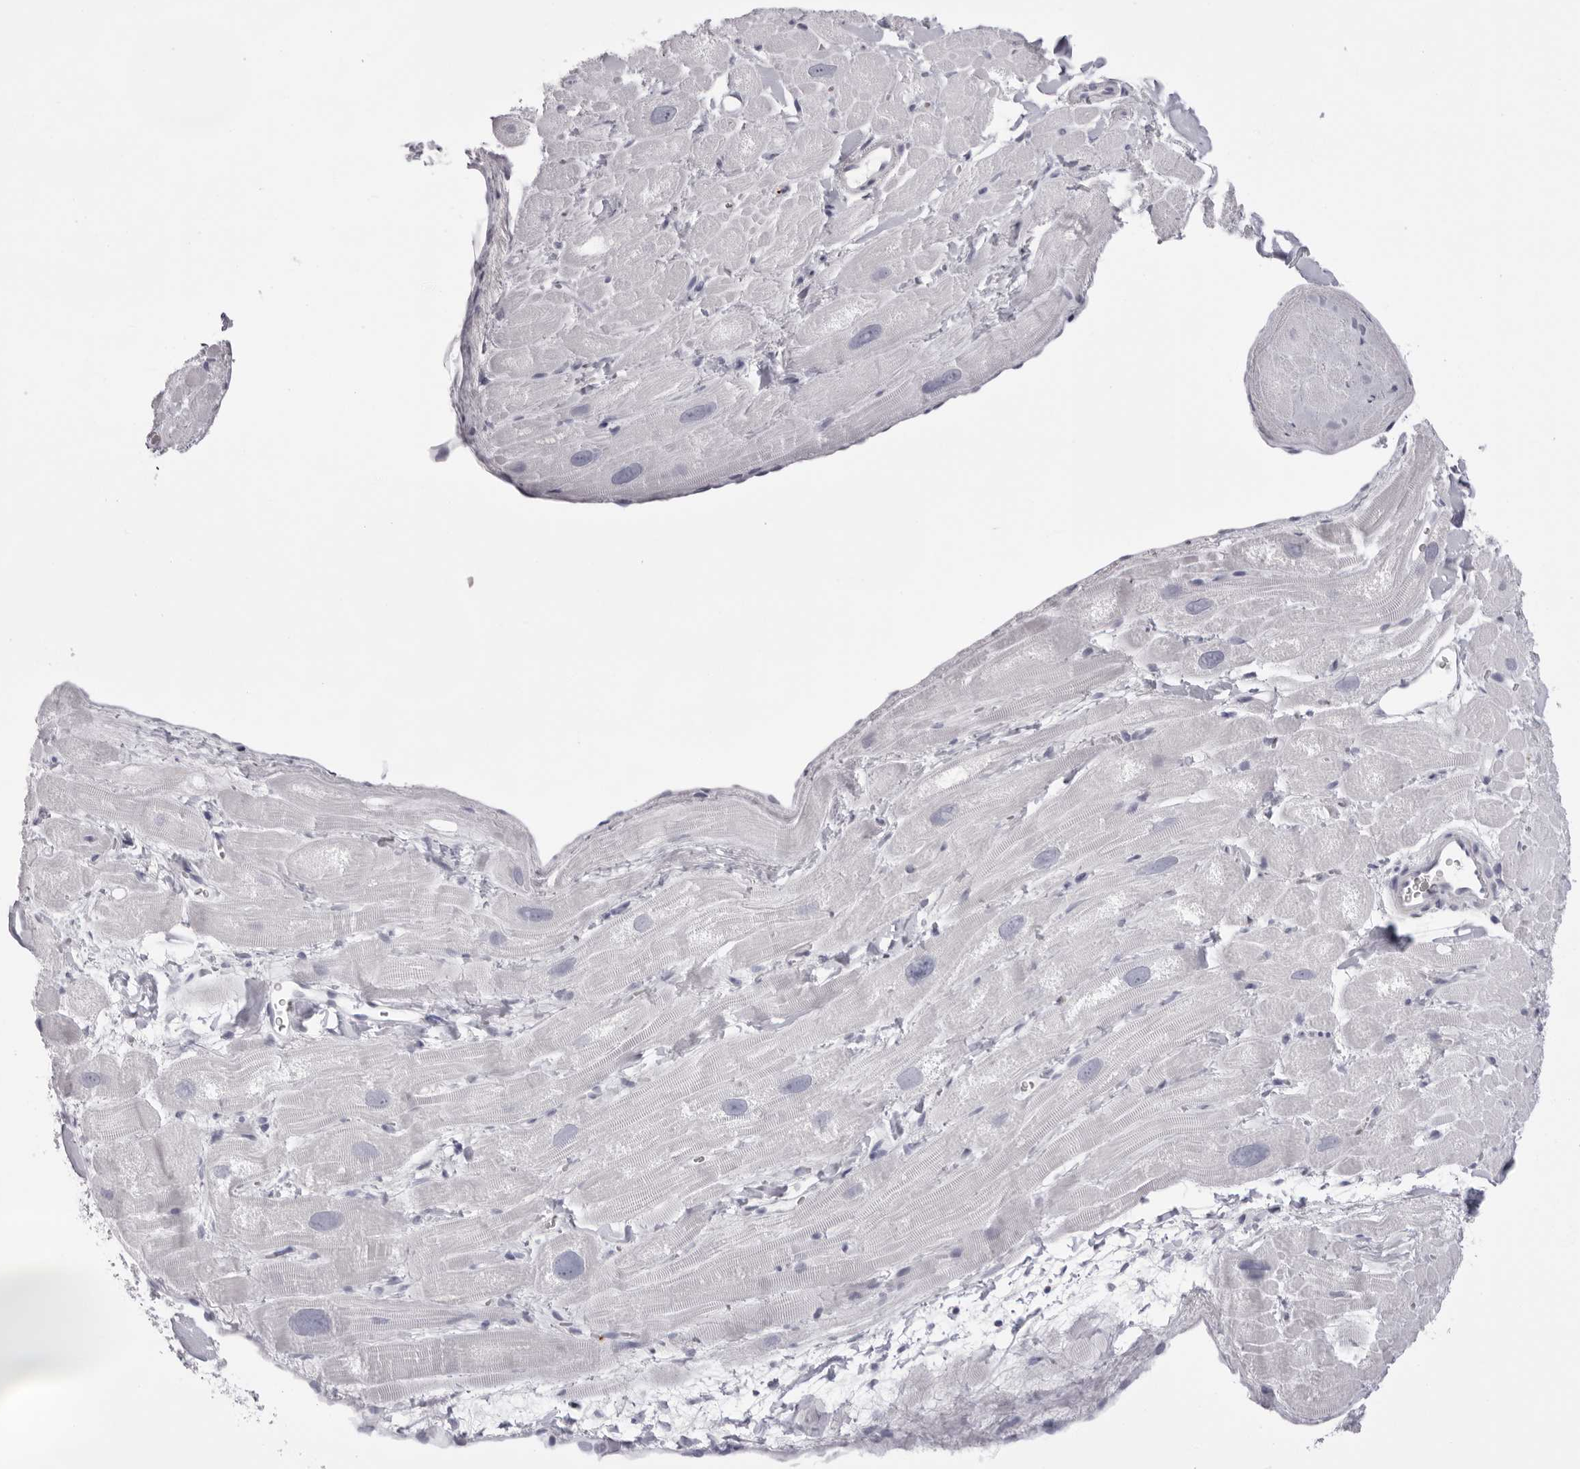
{"staining": {"intensity": "negative", "quantity": "none", "location": "none"}, "tissue": "heart muscle", "cell_type": "Cardiomyocytes", "image_type": "normal", "snomed": [{"axis": "morphology", "description": "Normal tissue, NOS"}, {"axis": "topography", "description": "Heart"}], "caption": "This image is of normal heart muscle stained with IHC to label a protein in brown with the nuclei are counter-stained blue. There is no positivity in cardiomyocytes.", "gene": "SPTA1", "patient": {"sex": "male", "age": 49}}